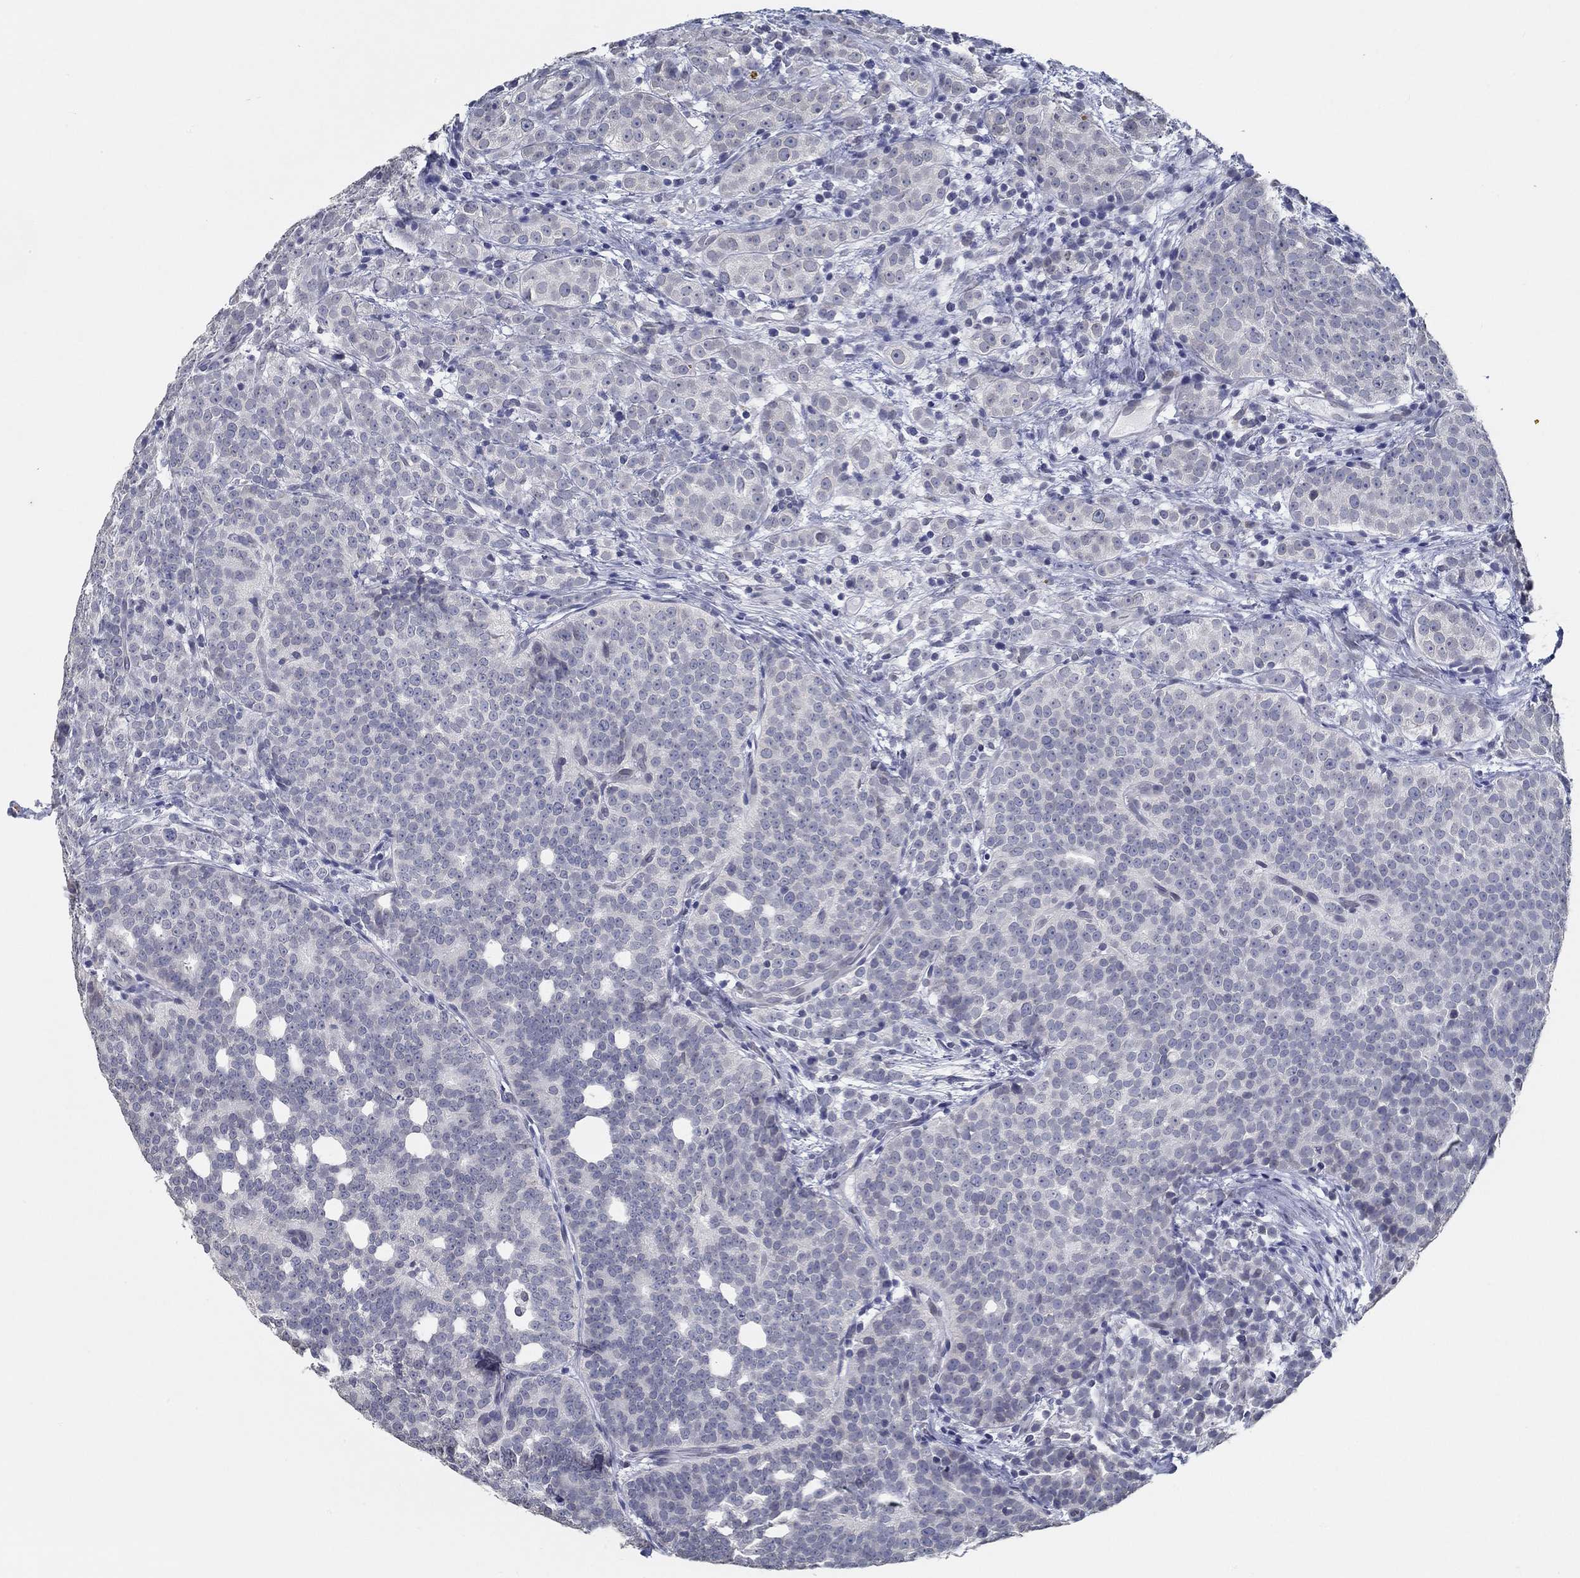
{"staining": {"intensity": "negative", "quantity": "none", "location": "none"}, "tissue": "prostate cancer", "cell_type": "Tumor cells", "image_type": "cancer", "snomed": [{"axis": "morphology", "description": "Adenocarcinoma, High grade"}, {"axis": "topography", "description": "Prostate"}], "caption": "Tumor cells show no significant positivity in high-grade adenocarcinoma (prostate).", "gene": "NUP155", "patient": {"sex": "male", "age": 53}}